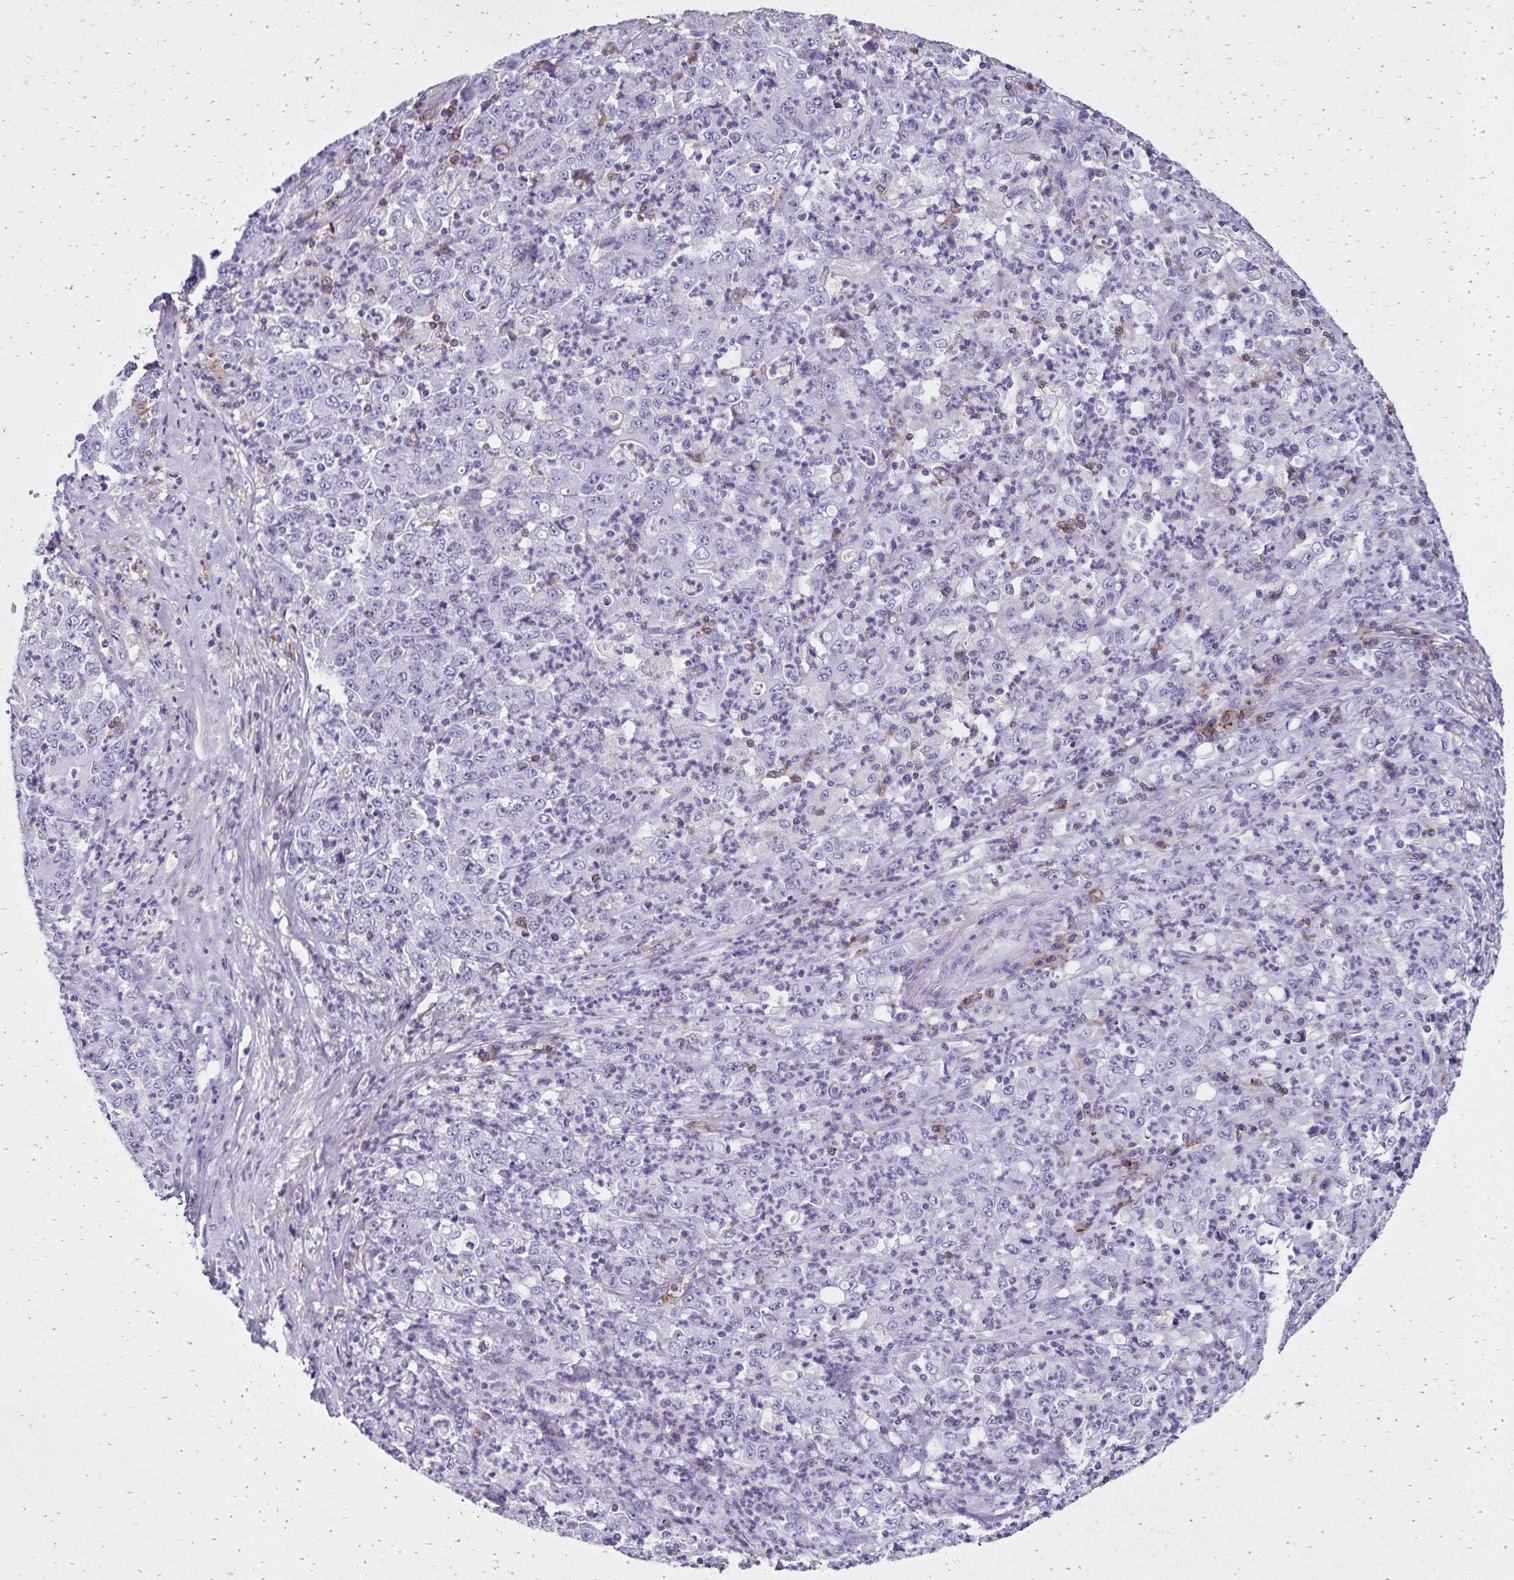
{"staining": {"intensity": "negative", "quantity": "none", "location": "none"}, "tissue": "stomach cancer", "cell_type": "Tumor cells", "image_type": "cancer", "snomed": [{"axis": "morphology", "description": "Adenocarcinoma, NOS"}, {"axis": "topography", "description": "Stomach, lower"}], "caption": "The immunohistochemistry image has no significant expression in tumor cells of stomach adenocarcinoma tissue.", "gene": "CD27", "patient": {"sex": "female", "age": 71}}